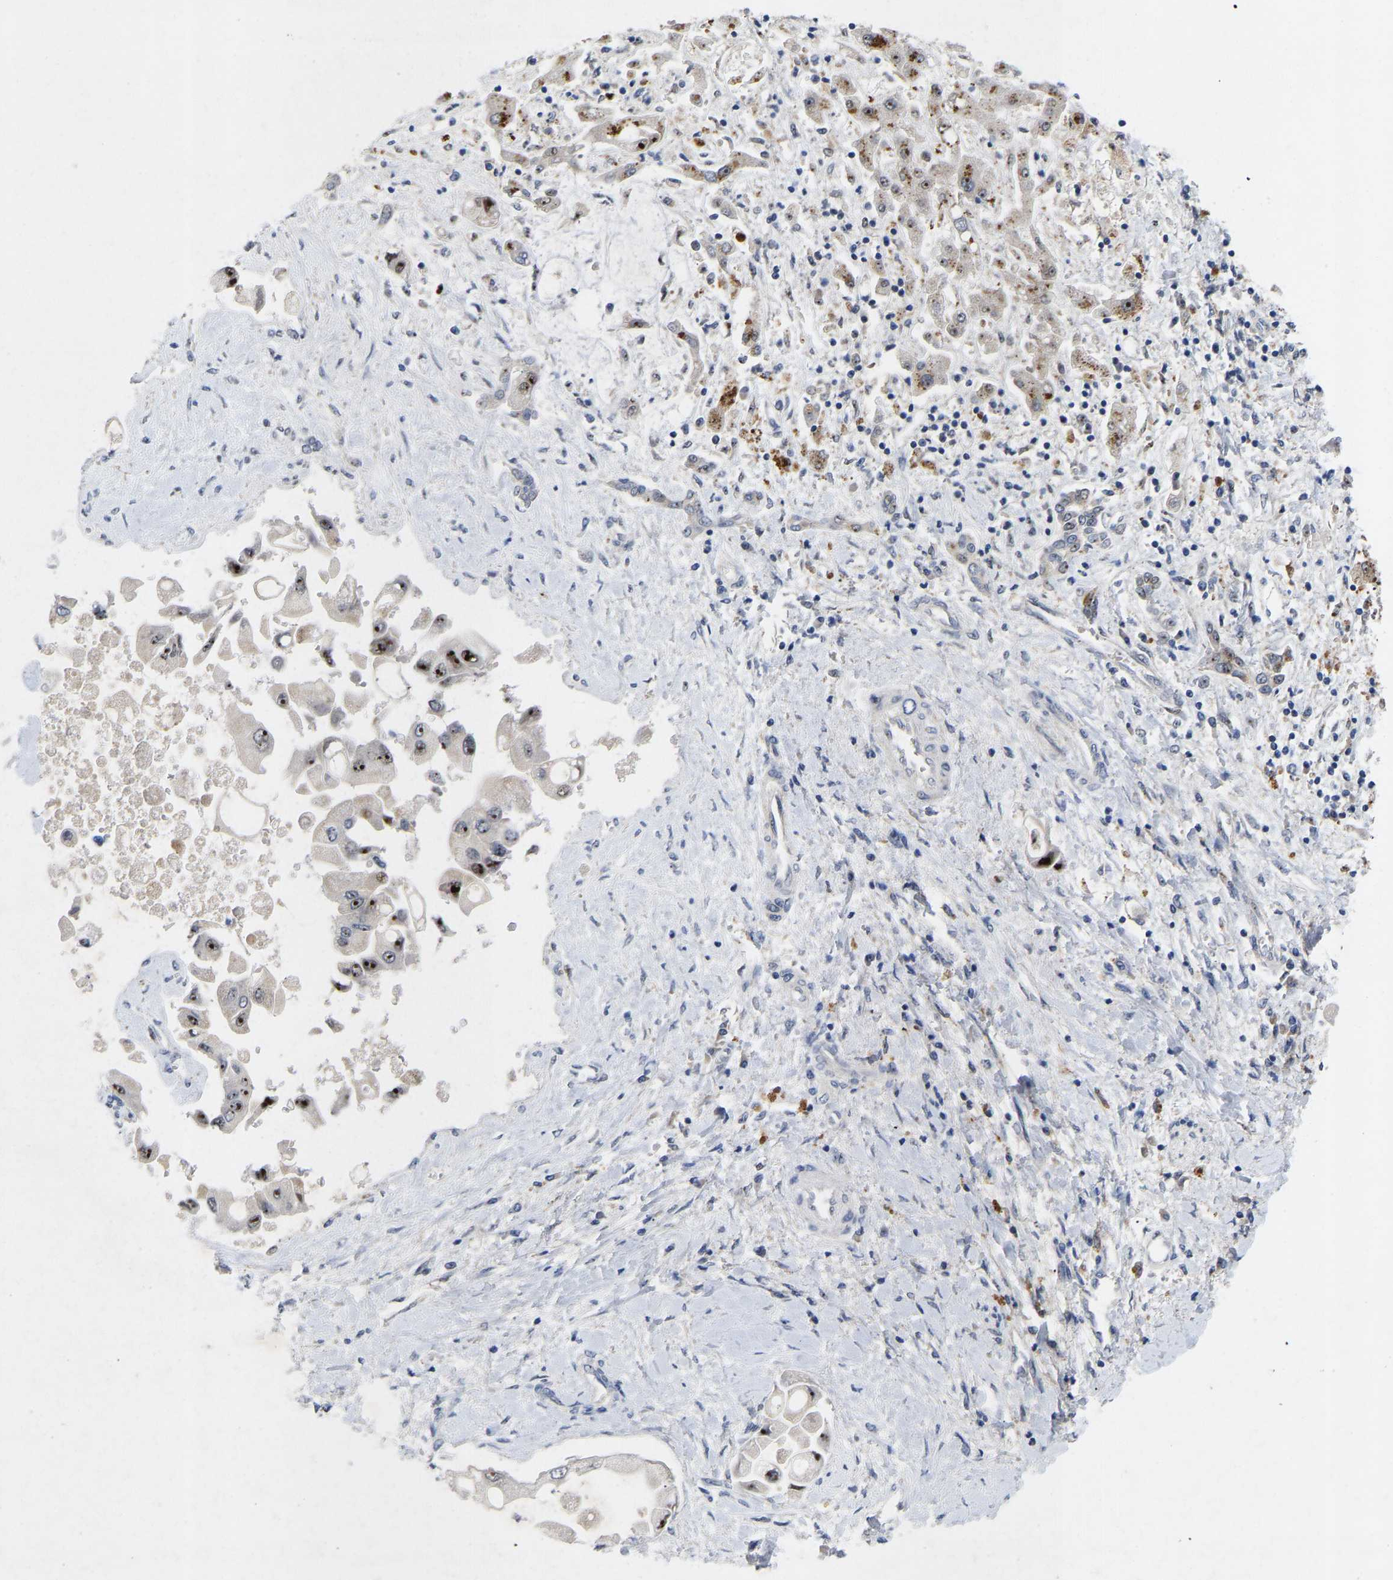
{"staining": {"intensity": "strong", "quantity": "25%-75%", "location": "nuclear"}, "tissue": "liver cancer", "cell_type": "Tumor cells", "image_type": "cancer", "snomed": [{"axis": "morphology", "description": "Cholangiocarcinoma"}, {"axis": "topography", "description": "Liver"}], "caption": "A histopathology image showing strong nuclear positivity in about 25%-75% of tumor cells in liver cancer, as visualized by brown immunohistochemical staining.", "gene": "NLE1", "patient": {"sex": "male", "age": 50}}